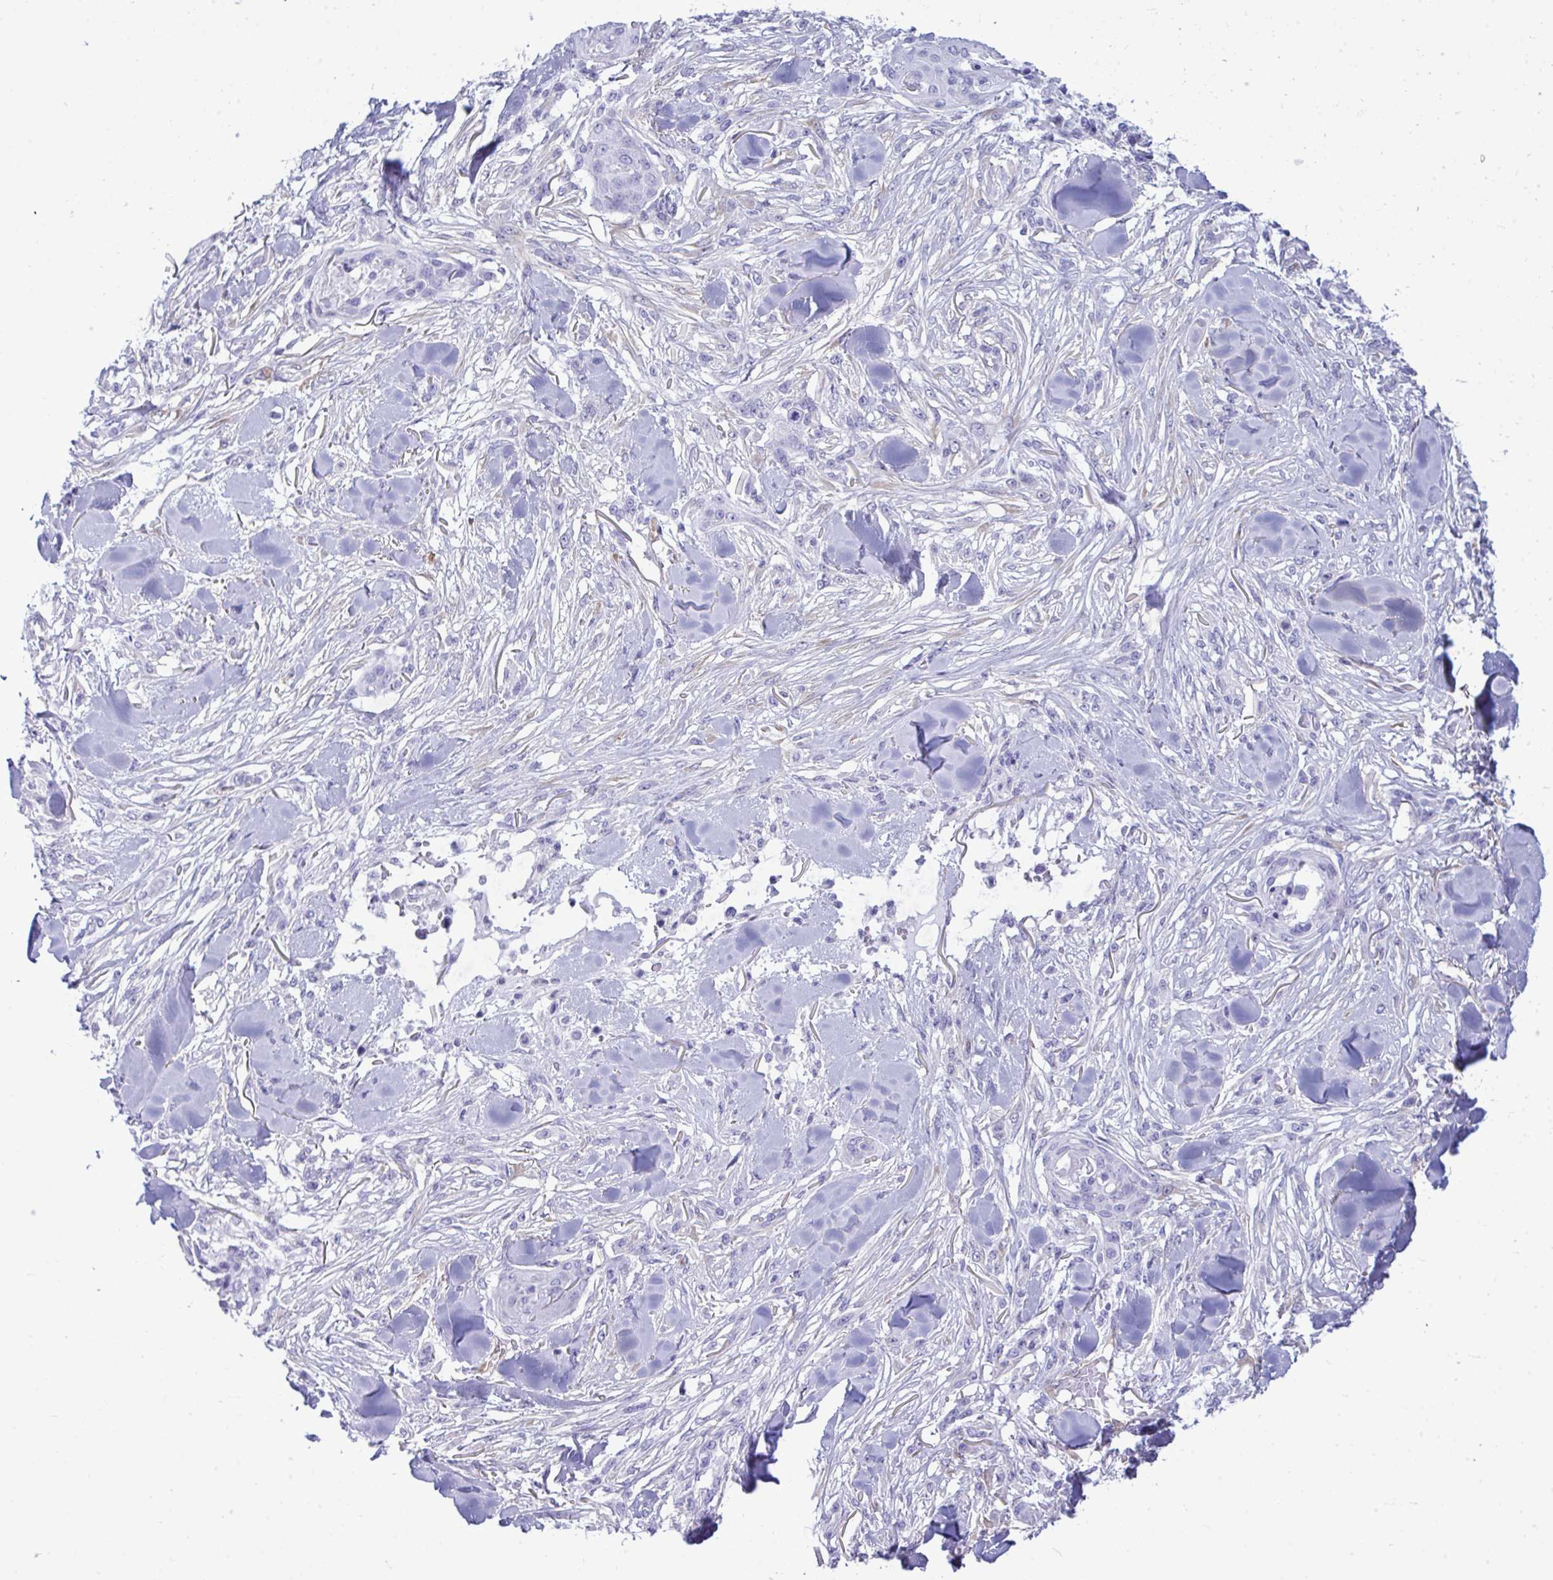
{"staining": {"intensity": "negative", "quantity": "none", "location": "none"}, "tissue": "skin cancer", "cell_type": "Tumor cells", "image_type": "cancer", "snomed": [{"axis": "morphology", "description": "Squamous cell carcinoma, NOS"}, {"axis": "topography", "description": "Skin"}], "caption": "The photomicrograph displays no staining of tumor cells in skin cancer.", "gene": "LIMS2", "patient": {"sex": "female", "age": 59}}